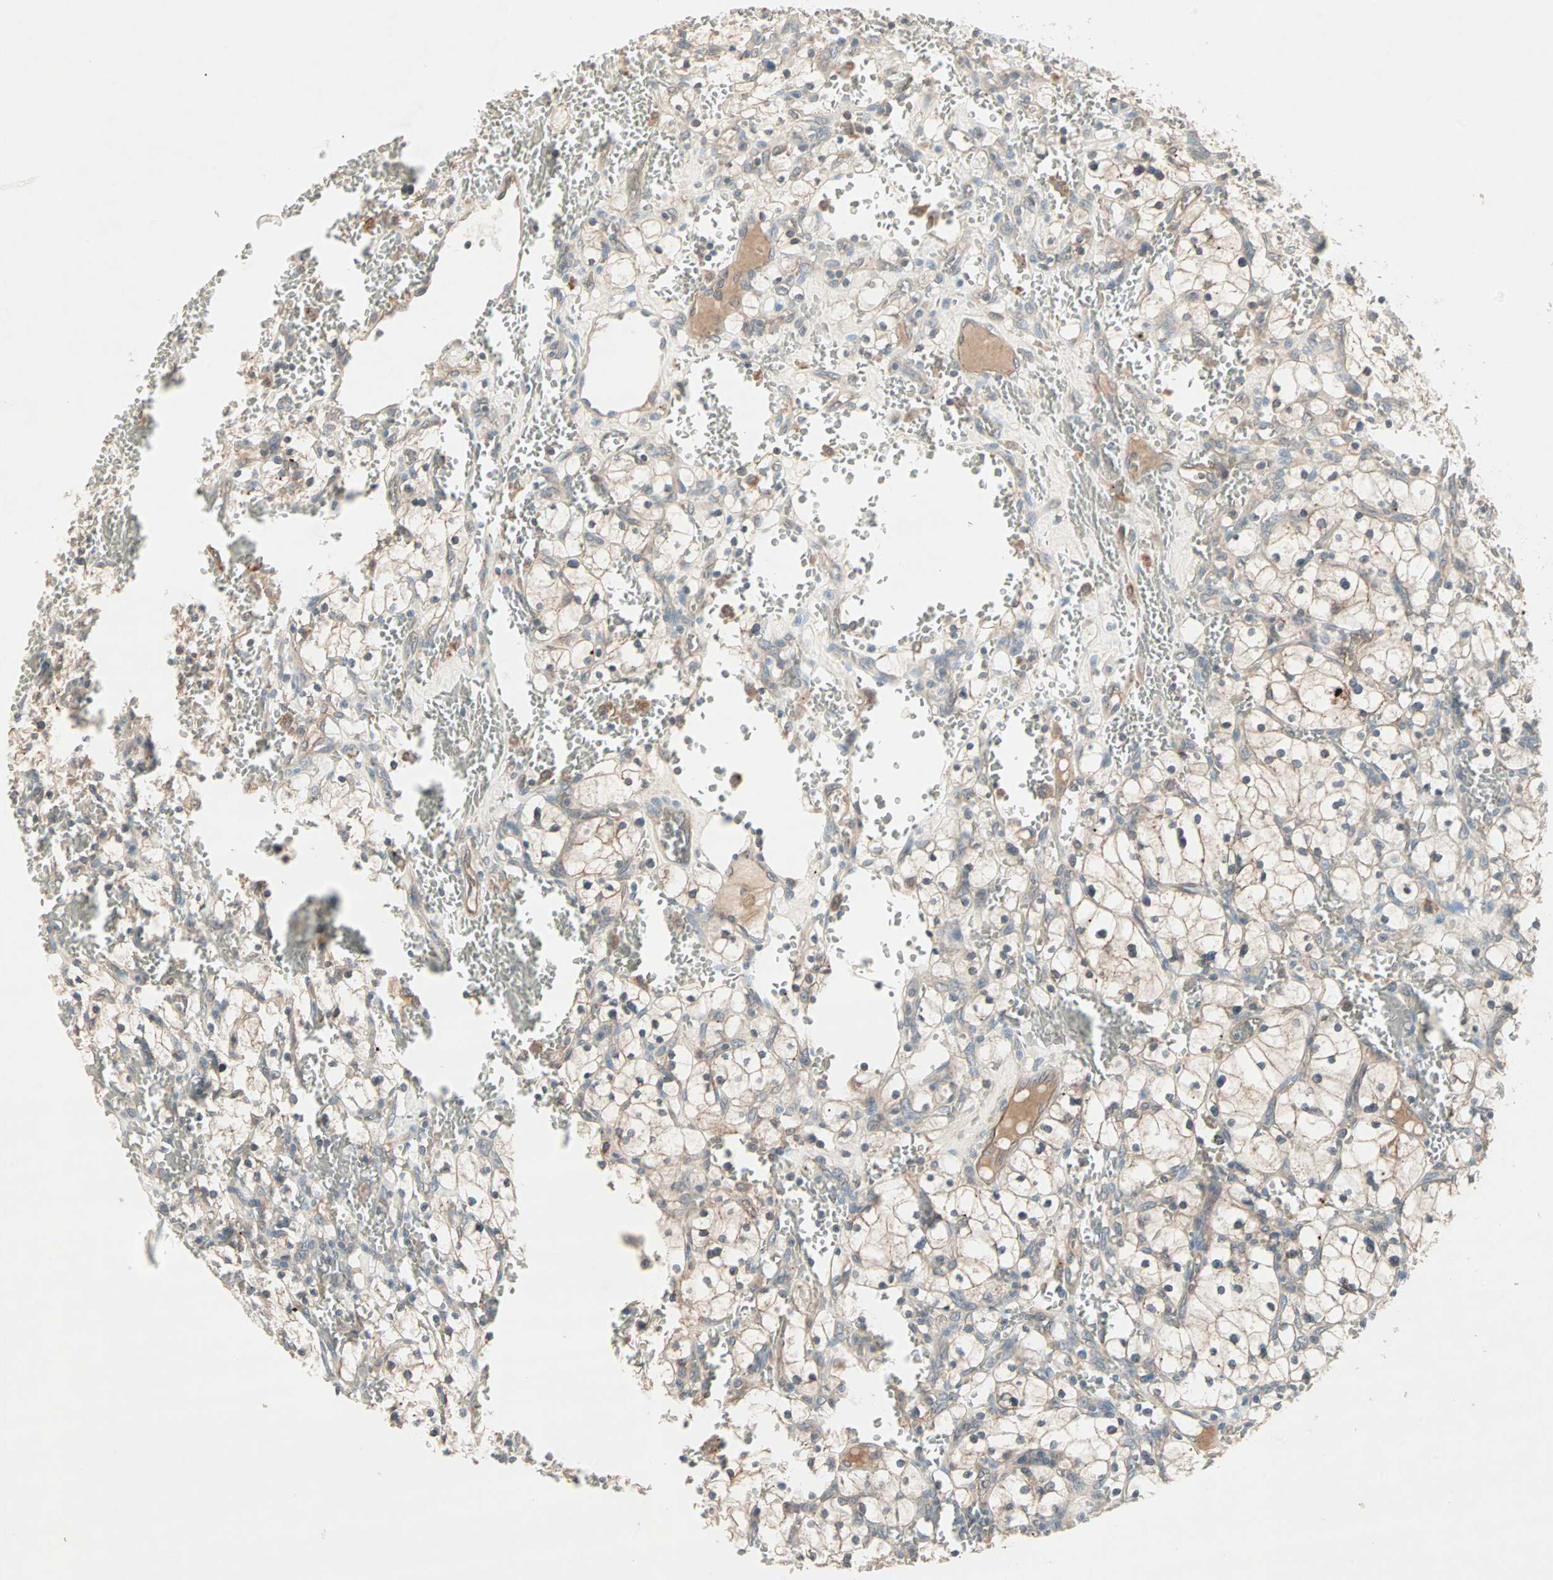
{"staining": {"intensity": "weak", "quantity": "<25%", "location": "cytoplasmic/membranous"}, "tissue": "renal cancer", "cell_type": "Tumor cells", "image_type": "cancer", "snomed": [{"axis": "morphology", "description": "Adenocarcinoma, NOS"}, {"axis": "topography", "description": "Kidney"}], "caption": "DAB immunohistochemical staining of adenocarcinoma (renal) demonstrates no significant expression in tumor cells. Nuclei are stained in blue.", "gene": "JMJD7-PLA2G4B", "patient": {"sex": "female", "age": 83}}